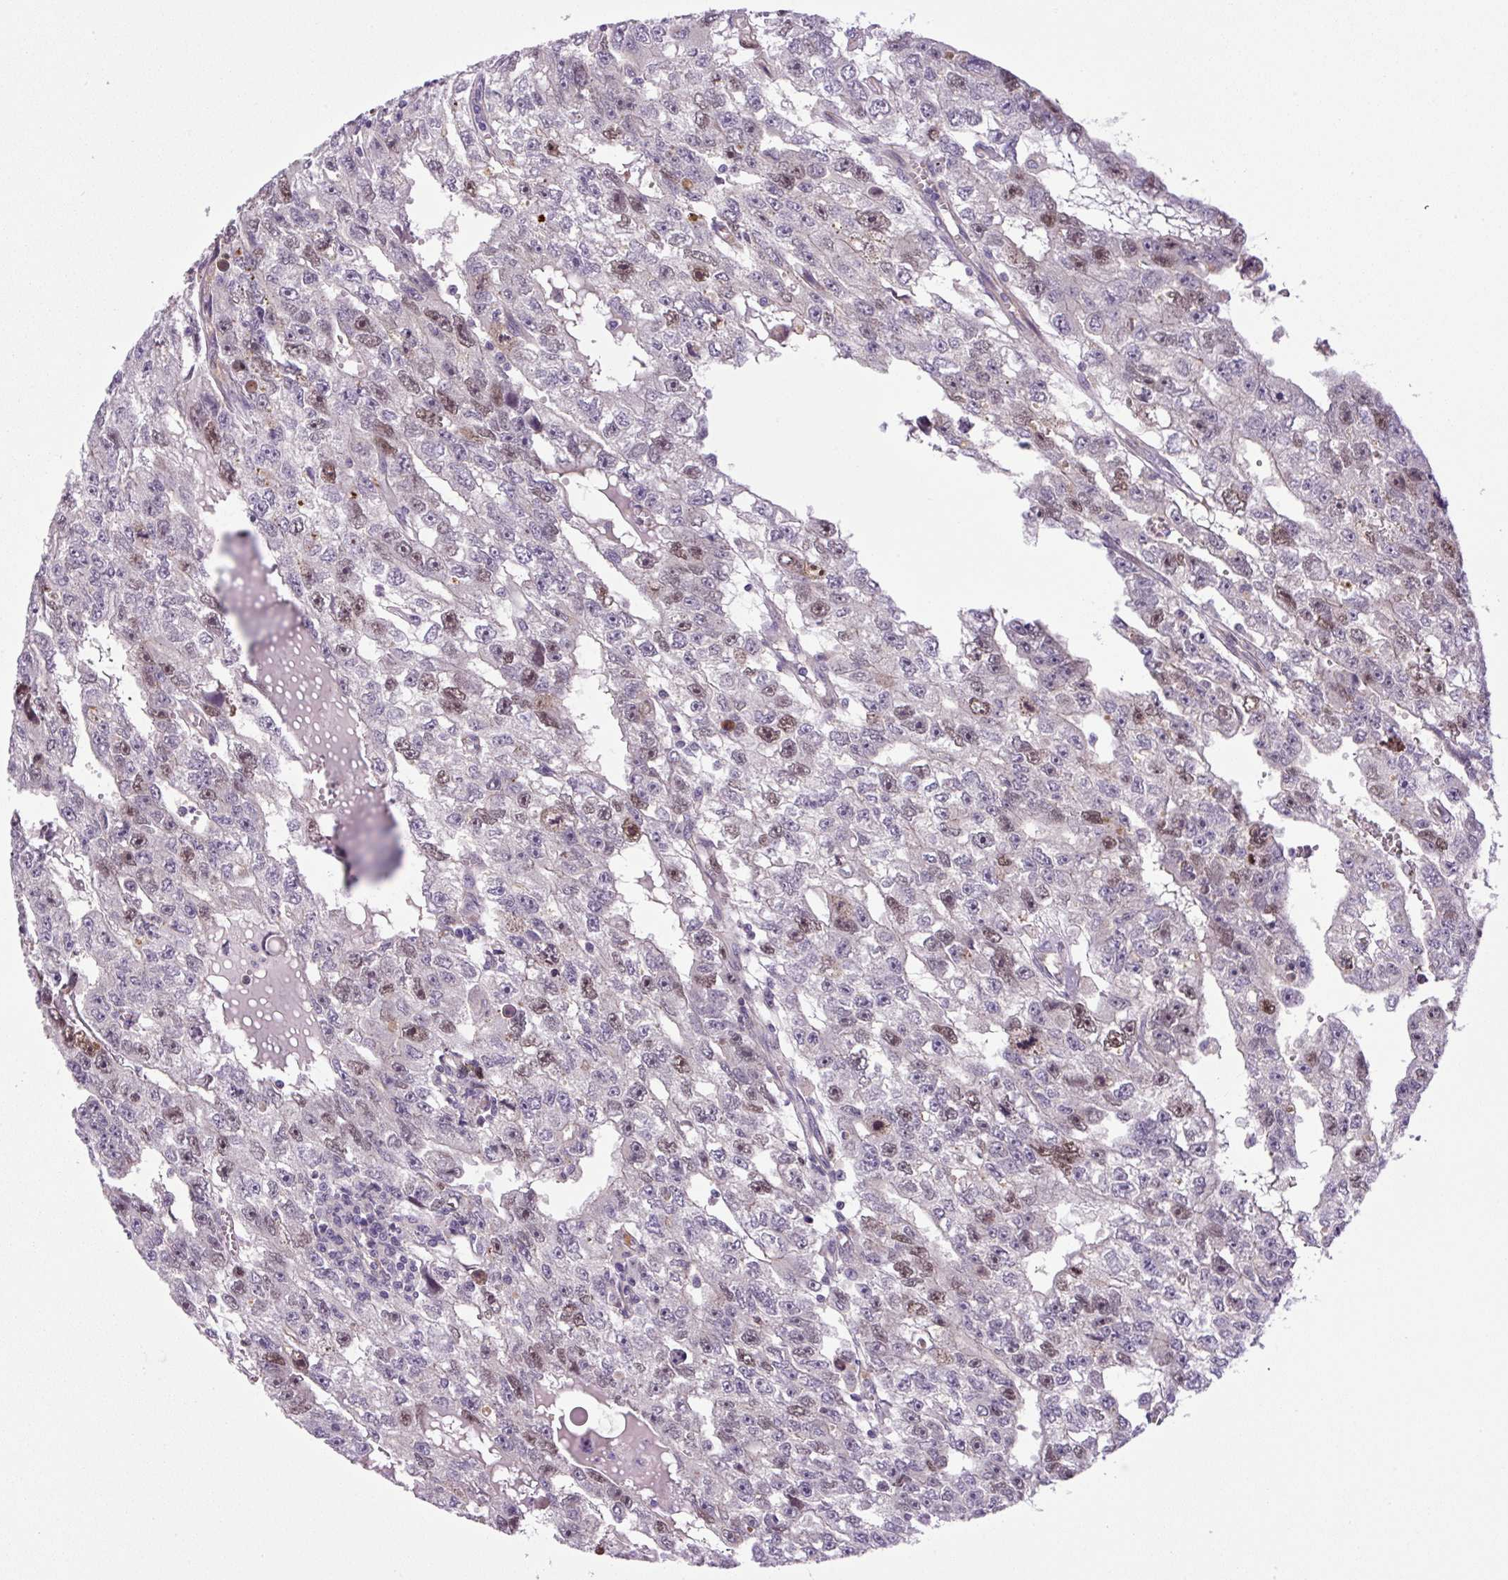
{"staining": {"intensity": "moderate", "quantity": "<25%", "location": "nuclear"}, "tissue": "testis cancer", "cell_type": "Tumor cells", "image_type": "cancer", "snomed": [{"axis": "morphology", "description": "Carcinoma, Embryonal, NOS"}, {"axis": "topography", "description": "Testis"}], "caption": "Human testis embryonal carcinoma stained with a brown dye exhibits moderate nuclear positive staining in approximately <25% of tumor cells.", "gene": "KIFC1", "patient": {"sex": "male", "age": 20}}